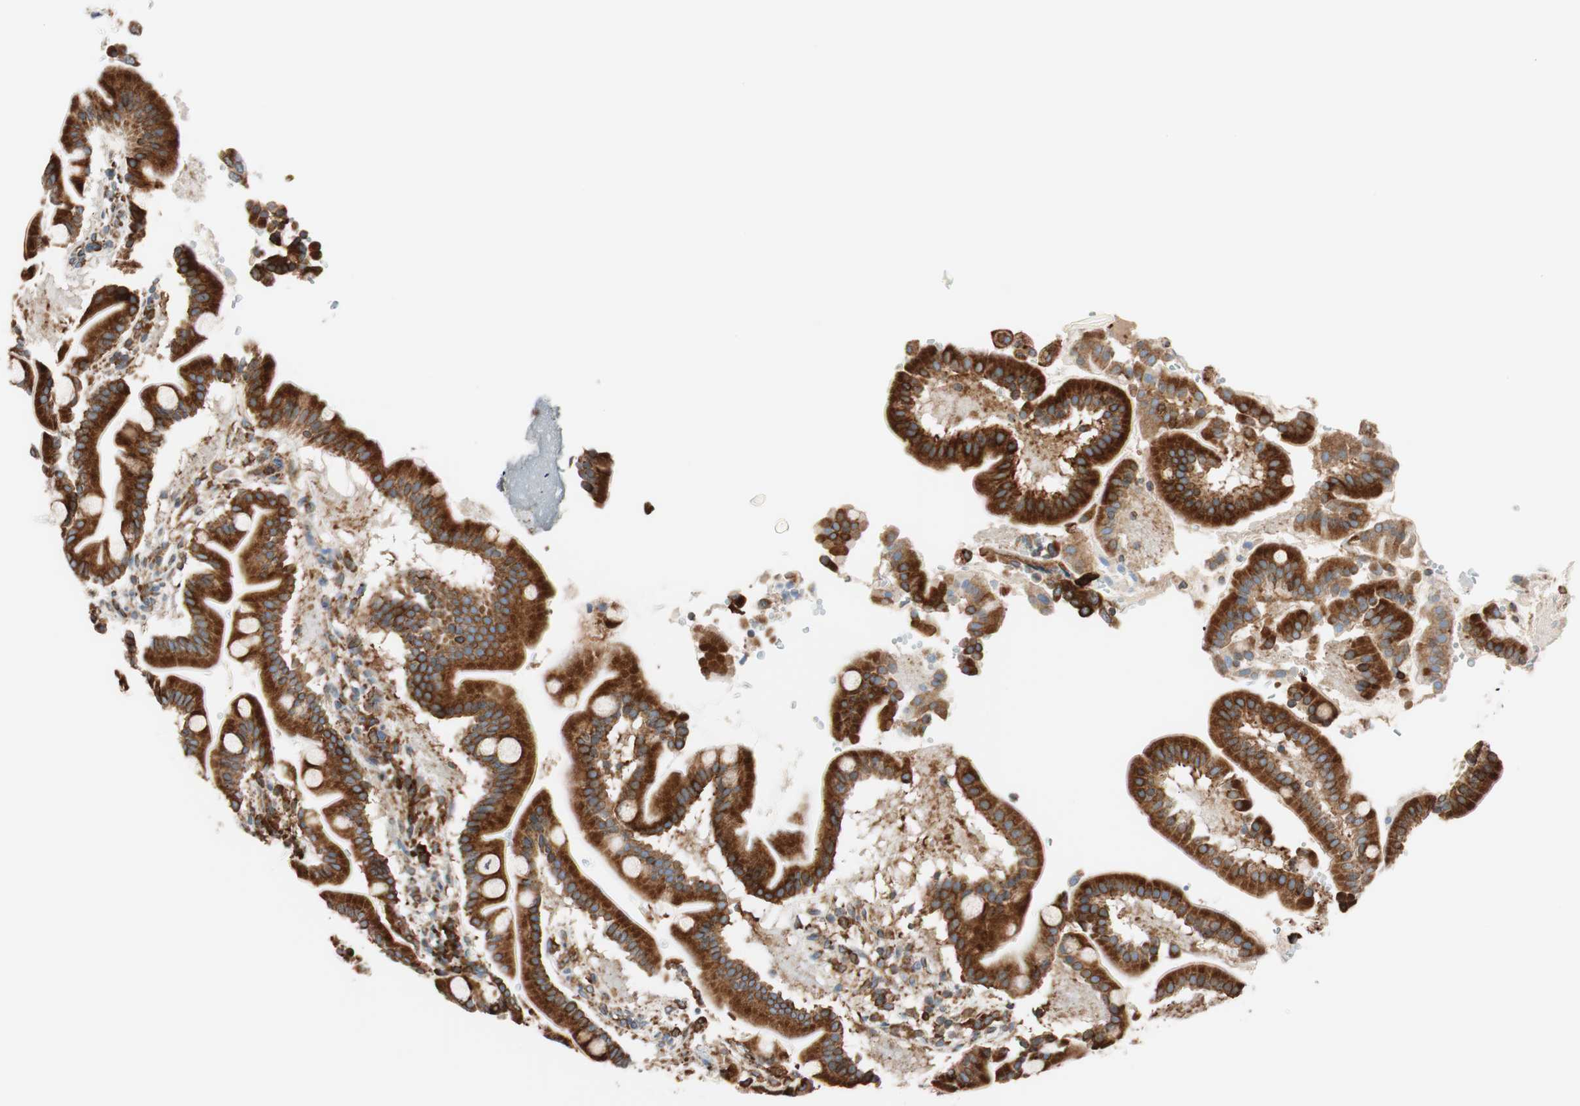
{"staining": {"intensity": "strong", "quantity": ">75%", "location": "cytoplasmic/membranous"}, "tissue": "duodenum", "cell_type": "Glandular cells", "image_type": "normal", "snomed": [{"axis": "morphology", "description": "Normal tissue, NOS"}, {"axis": "topography", "description": "Duodenum"}], "caption": "Immunohistochemical staining of unremarkable human duodenum displays >75% levels of strong cytoplasmic/membranous protein staining in approximately >75% of glandular cells.", "gene": "PRKCSH", "patient": {"sex": "male", "age": 50}}